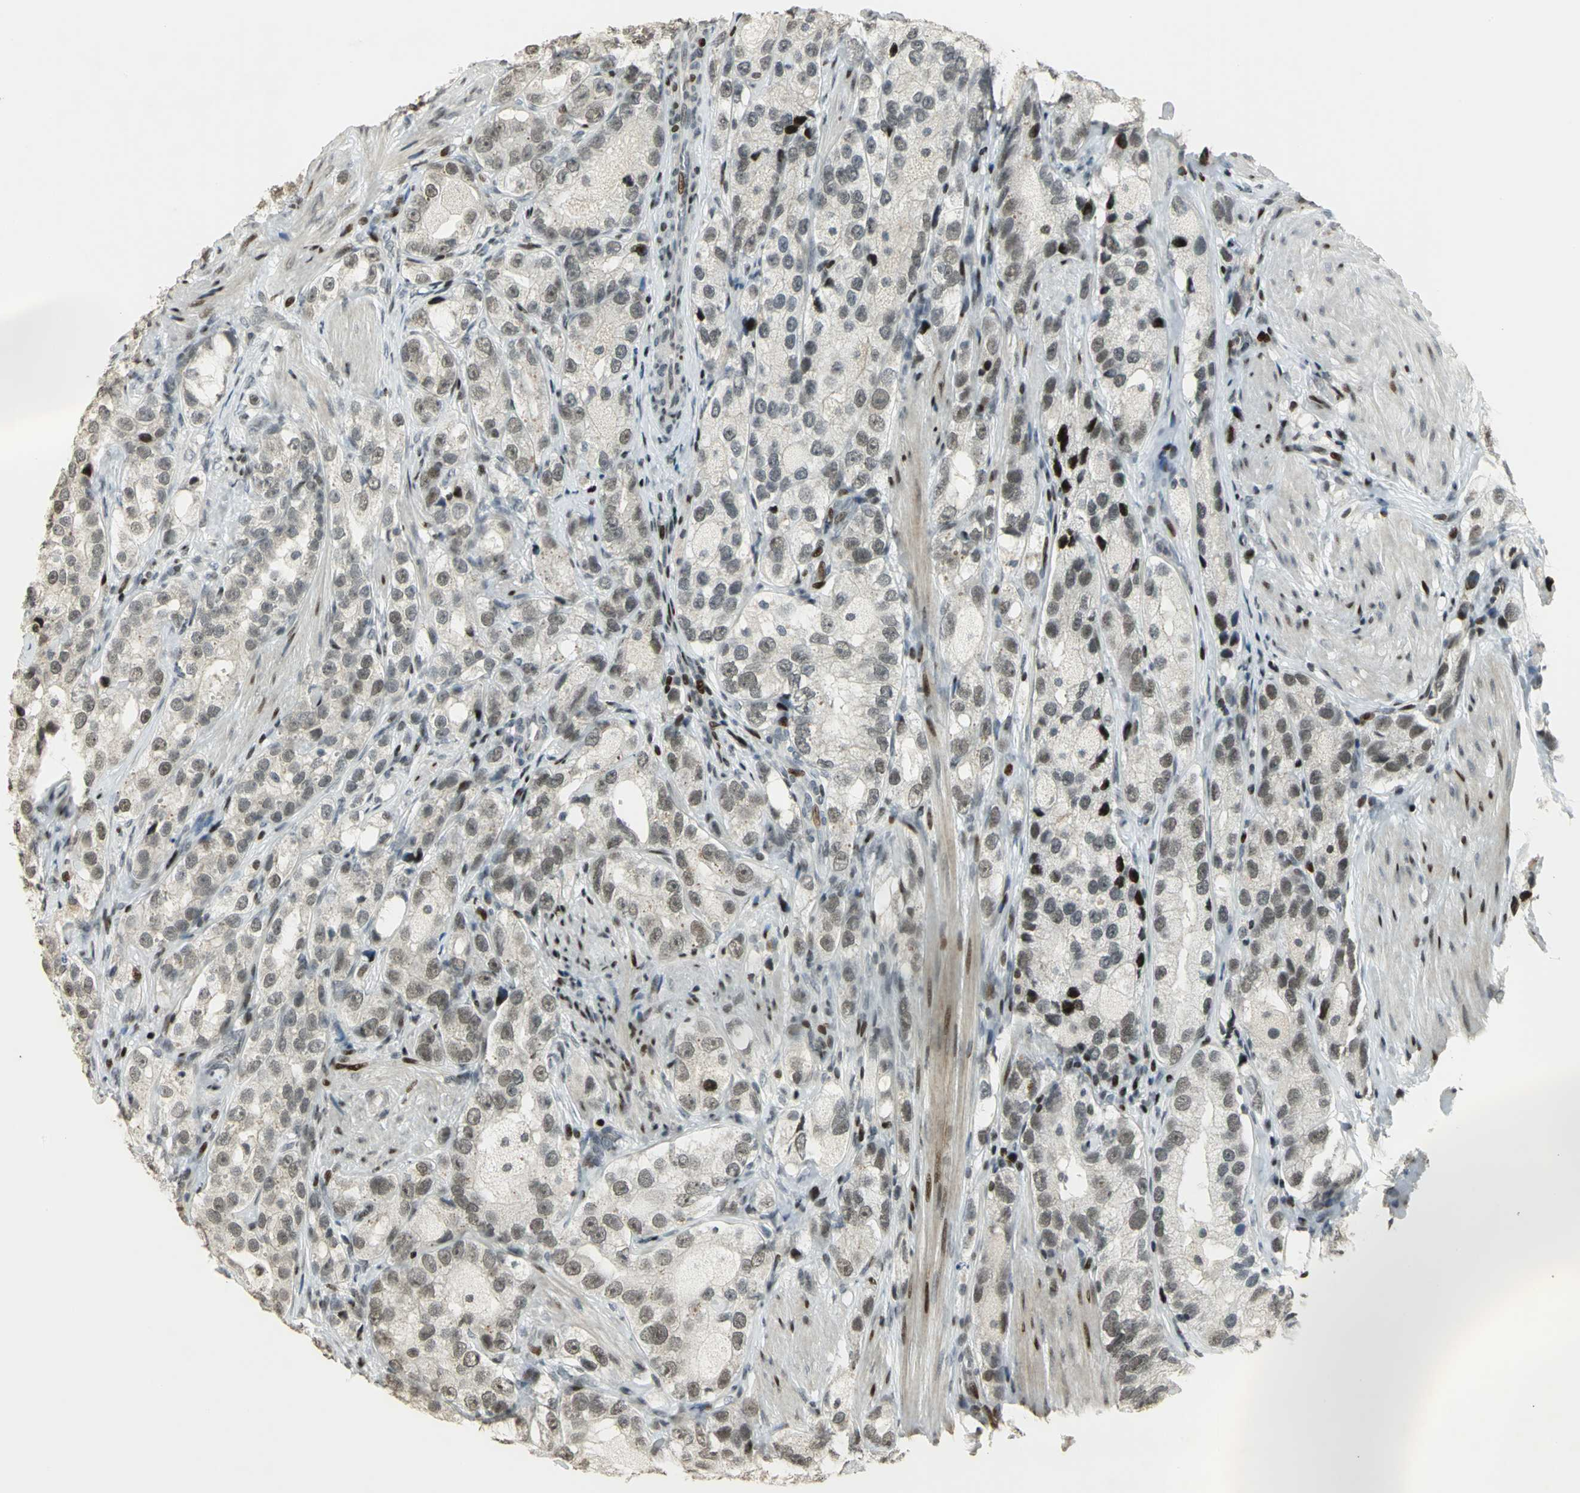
{"staining": {"intensity": "weak", "quantity": "<25%", "location": "nuclear"}, "tissue": "prostate cancer", "cell_type": "Tumor cells", "image_type": "cancer", "snomed": [{"axis": "morphology", "description": "Adenocarcinoma, High grade"}, {"axis": "topography", "description": "Prostate"}], "caption": "This is a photomicrograph of IHC staining of prostate adenocarcinoma (high-grade), which shows no expression in tumor cells.", "gene": "KDM1A", "patient": {"sex": "male", "age": 63}}